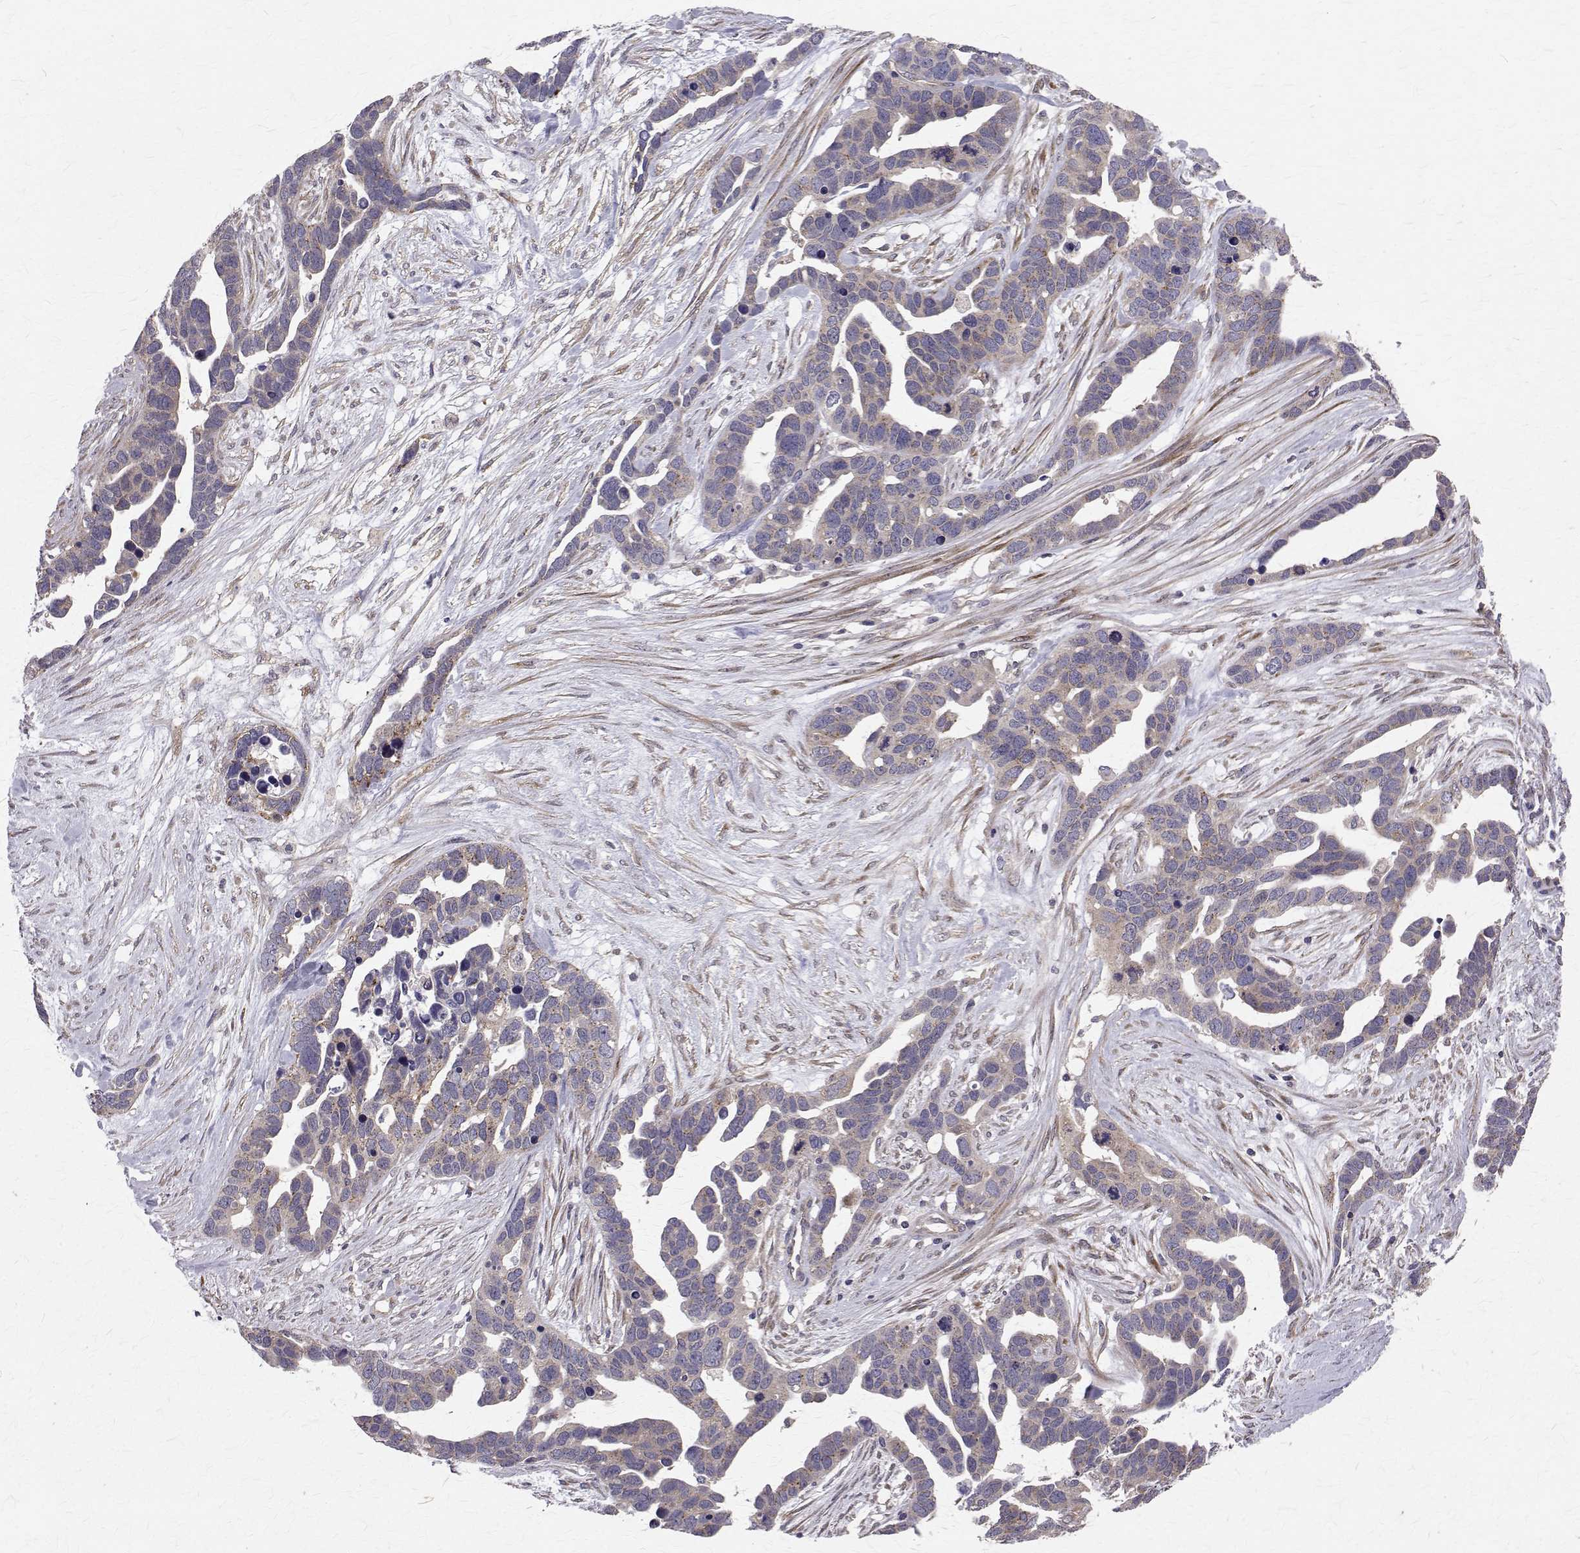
{"staining": {"intensity": "negative", "quantity": "none", "location": "none"}, "tissue": "ovarian cancer", "cell_type": "Tumor cells", "image_type": "cancer", "snomed": [{"axis": "morphology", "description": "Cystadenocarcinoma, serous, NOS"}, {"axis": "topography", "description": "Ovary"}], "caption": "Human ovarian cancer stained for a protein using IHC demonstrates no positivity in tumor cells.", "gene": "ARFGAP1", "patient": {"sex": "female", "age": 54}}